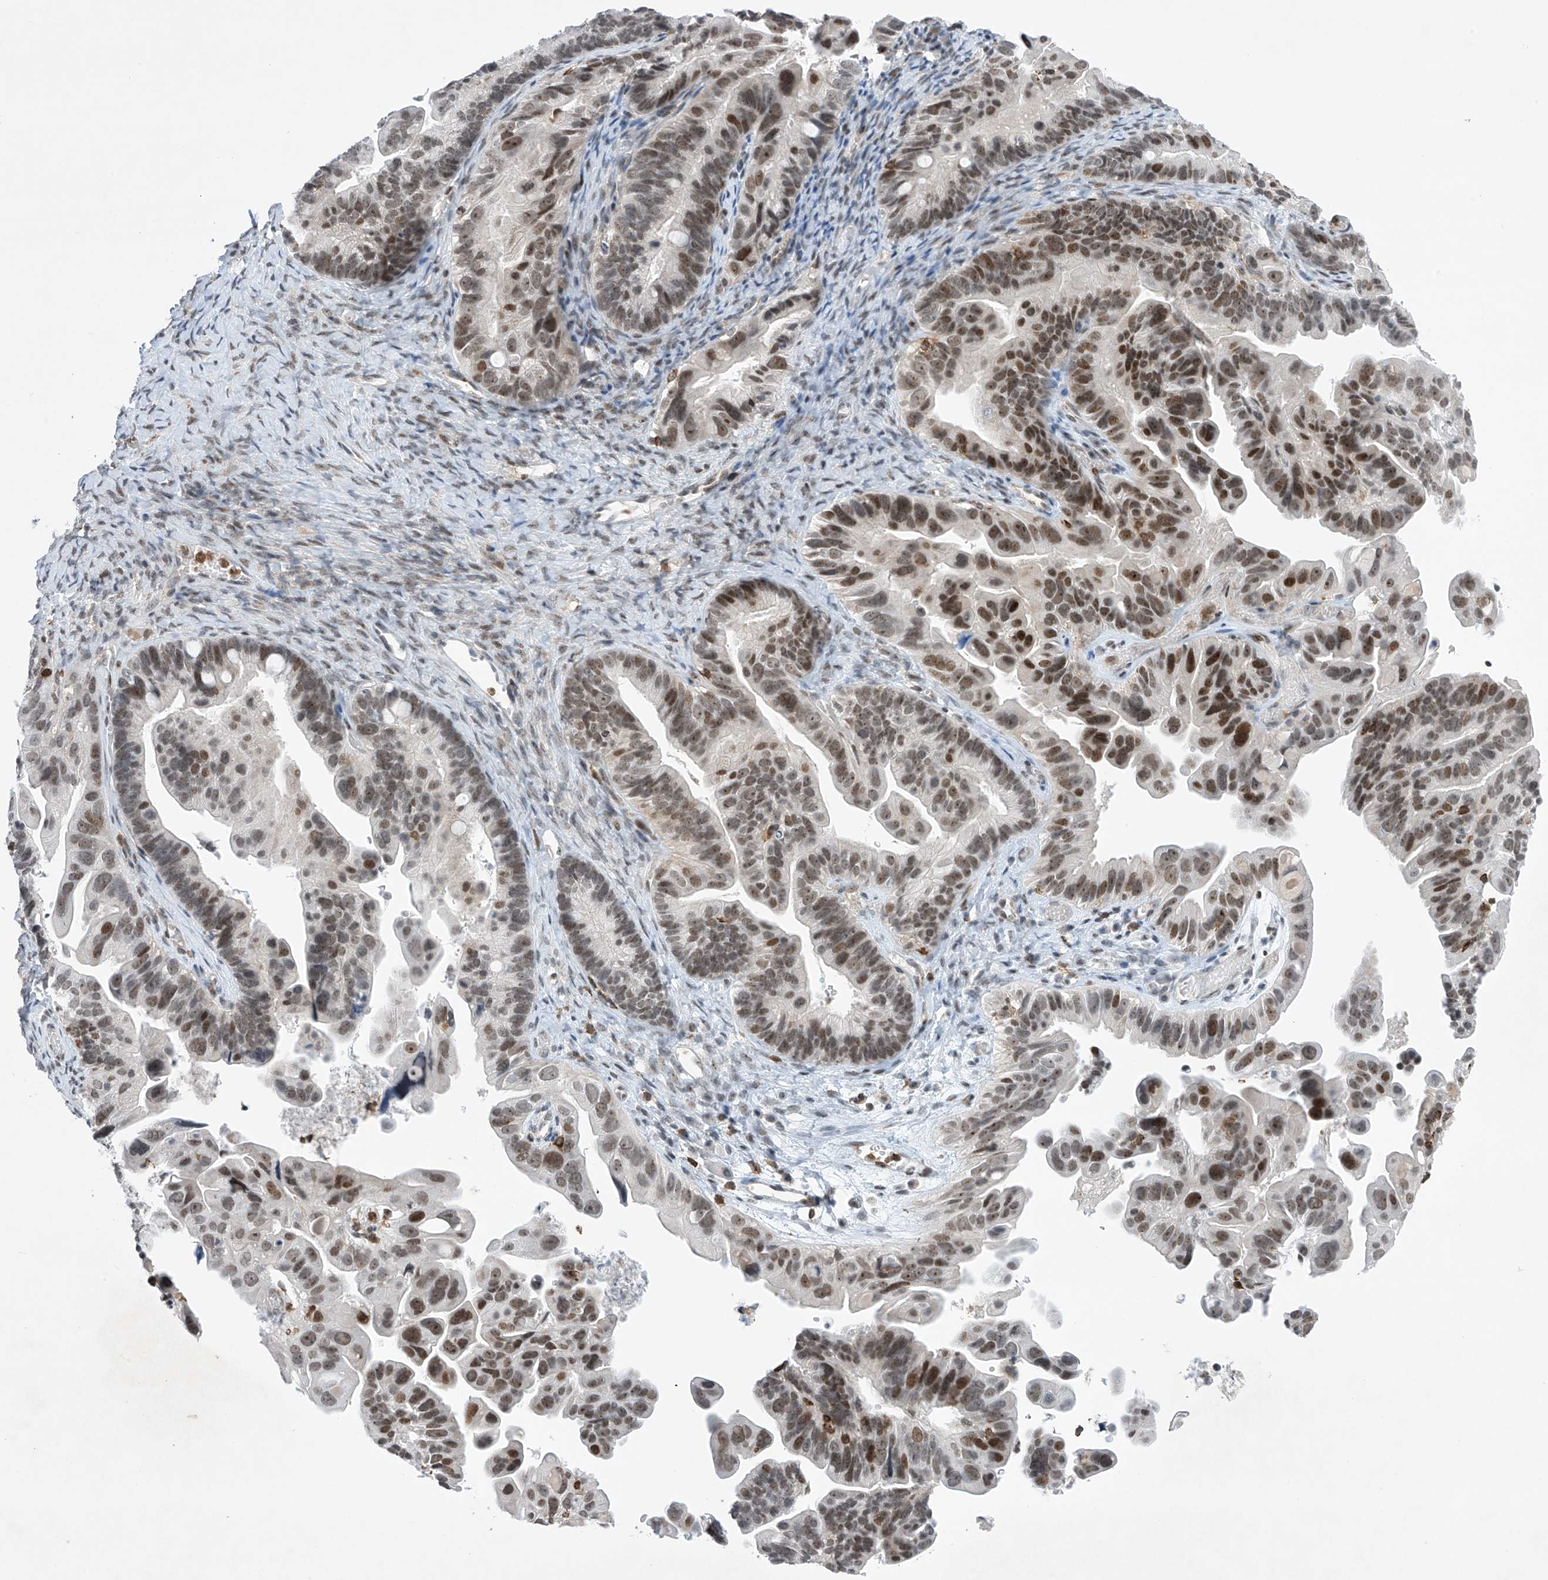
{"staining": {"intensity": "moderate", "quantity": ">75%", "location": "nuclear"}, "tissue": "ovarian cancer", "cell_type": "Tumor cells", "image_type": "cancer", "snomed": [{"axis": "morphology", "description": "Cystadenocarcinoma, serous, NOS"}, {"axis": "topography", "description": "Ovary"}], "caption": "Immunohistochemistry (DAB) staining of human serous cystadenocarcinoma (ovarian) exhibits moderate nuclear protein staining in approximately >75% of tumor cells. (DAB IHC with brightfield microscopy, high magnification).", "gene": "MSL3", "patient": {"sex": "female", "age": 56}}